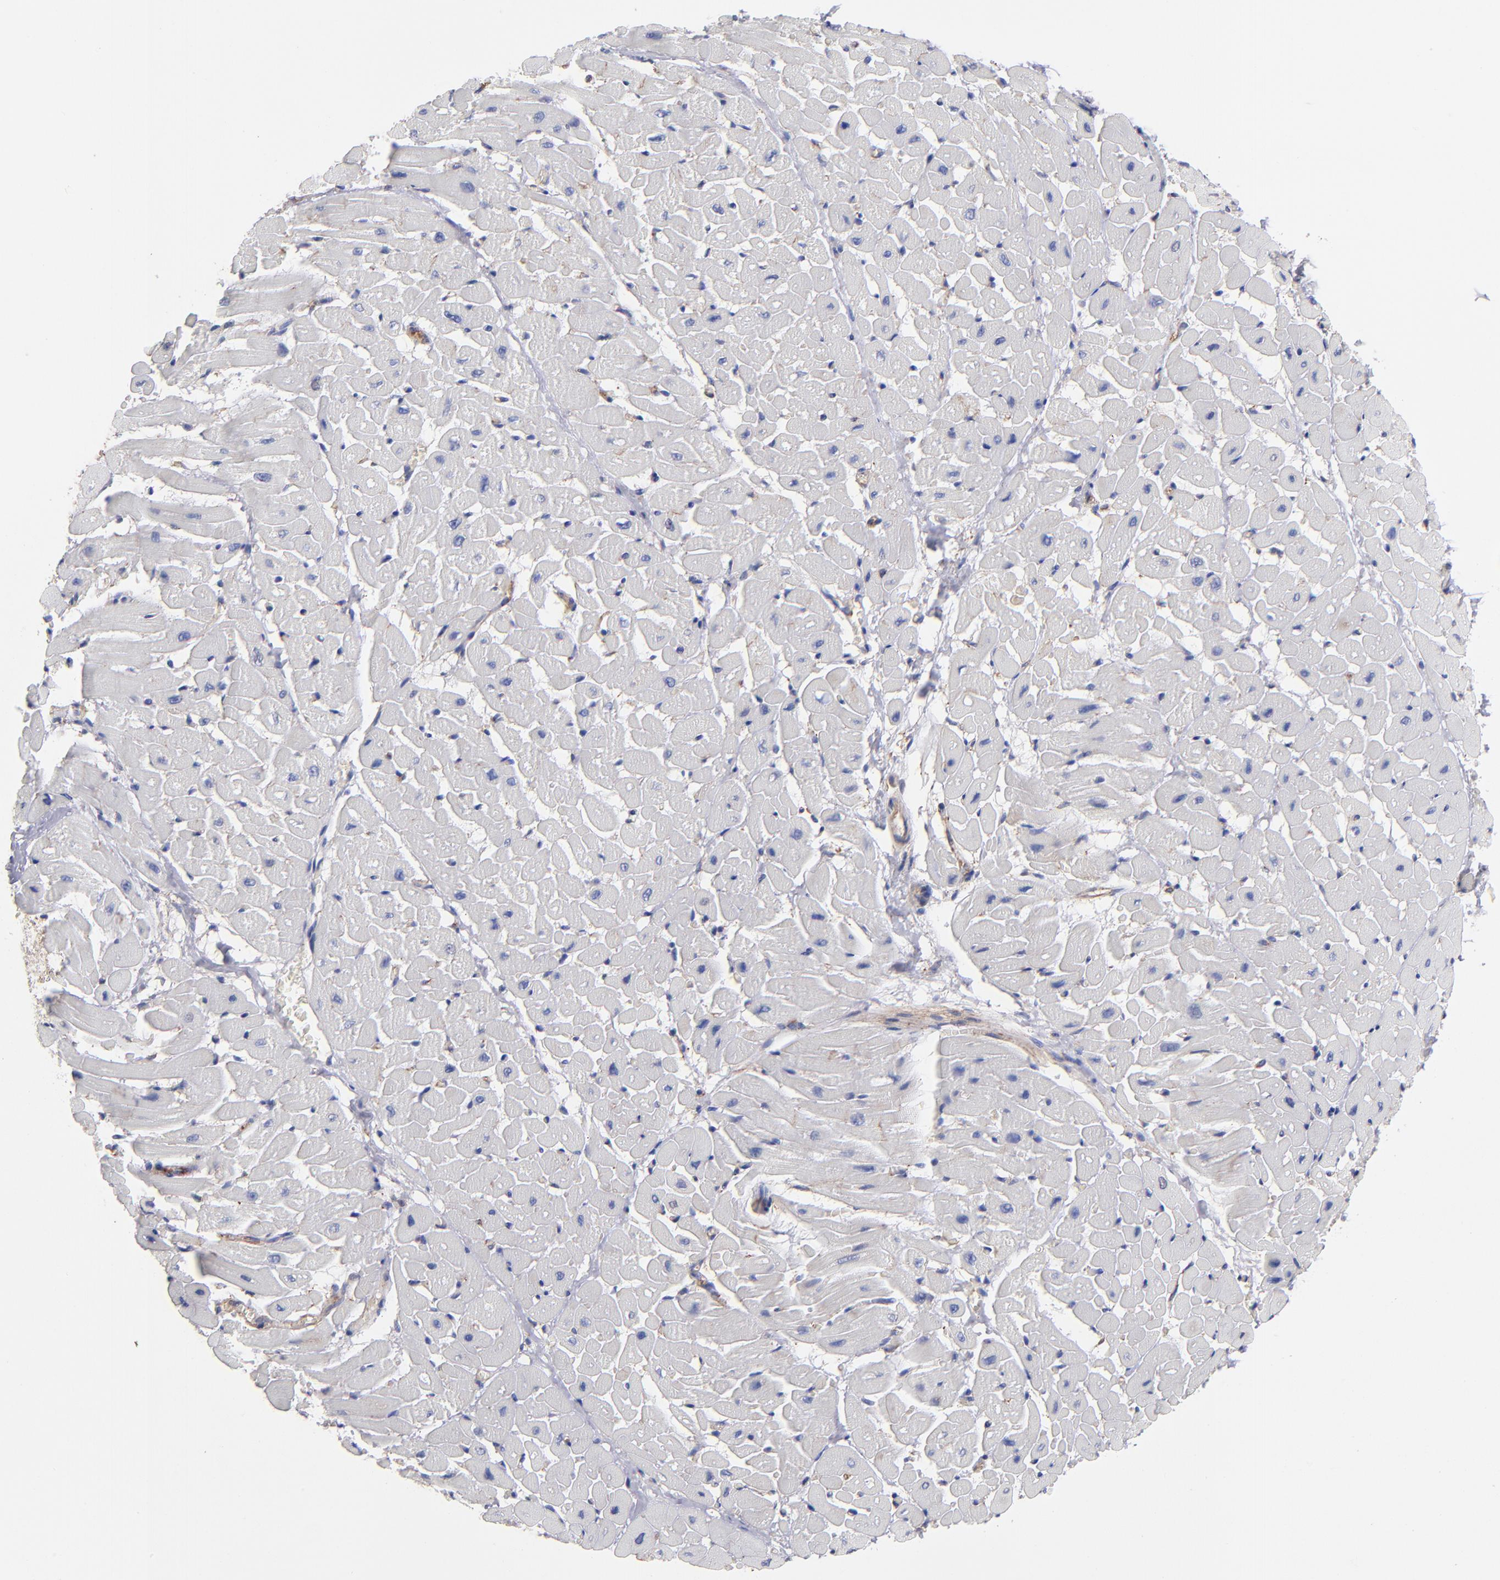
{"staining": {"intensity": "negative", "quantity": "none", "location": "none"}, "tissue": "heart muscle", "cell_type": "Cardiomyocytes", "image_type": "normal", "snomed": [{"axis": "morphology", "description": "Normal tissue, NOS"}, {"axis": "topography", "description": "Heart"}], "caption": "Protein analysis of unremarkable heart muscle reveals no significant positivity in cardiomyocytes.", "gene": "MVP", "patient": {"sex": "male", "age": 45}}